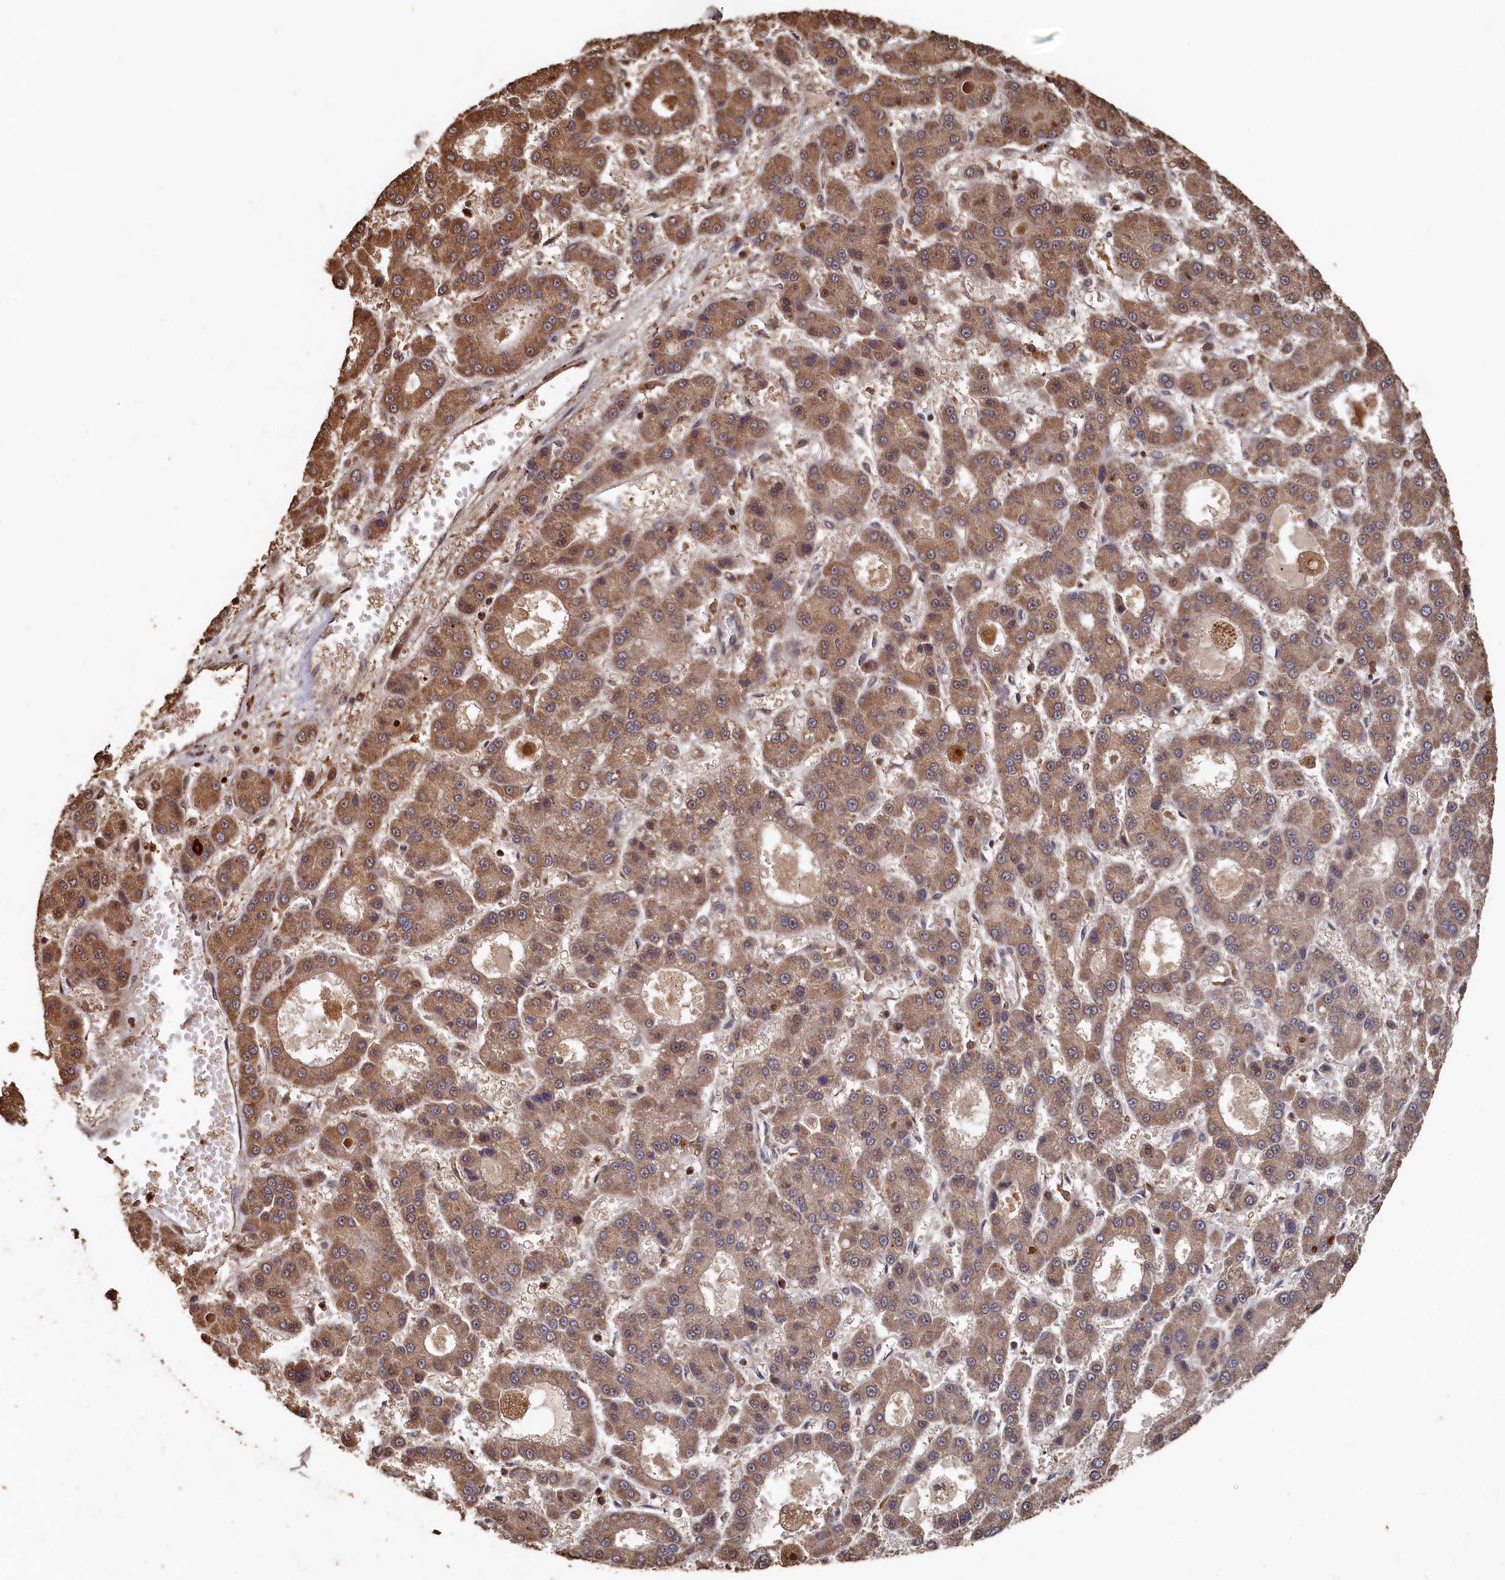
{"staining": {"intensity": "moderate", "quantity": ">75%", "location": "cytoplasmic/membranous"}, "tissue": "liver cancer", "cell_type": "Tumor cells", "image_type": "cancer", "snomed": [{"axis": "morphology", "description": "Carcinoma, Hepatocellular, NOS"}, {"axis": "topography", "description": "Liver"}], "caption": "Immunohistochemical staining of human liver hepatocellular carcinoma shows moderate cytoplasmic/membranous protein staining in approximately >75% of tumor cells.", "gene": "PIGN", "patient": {"sex": "male", "age": 70}}